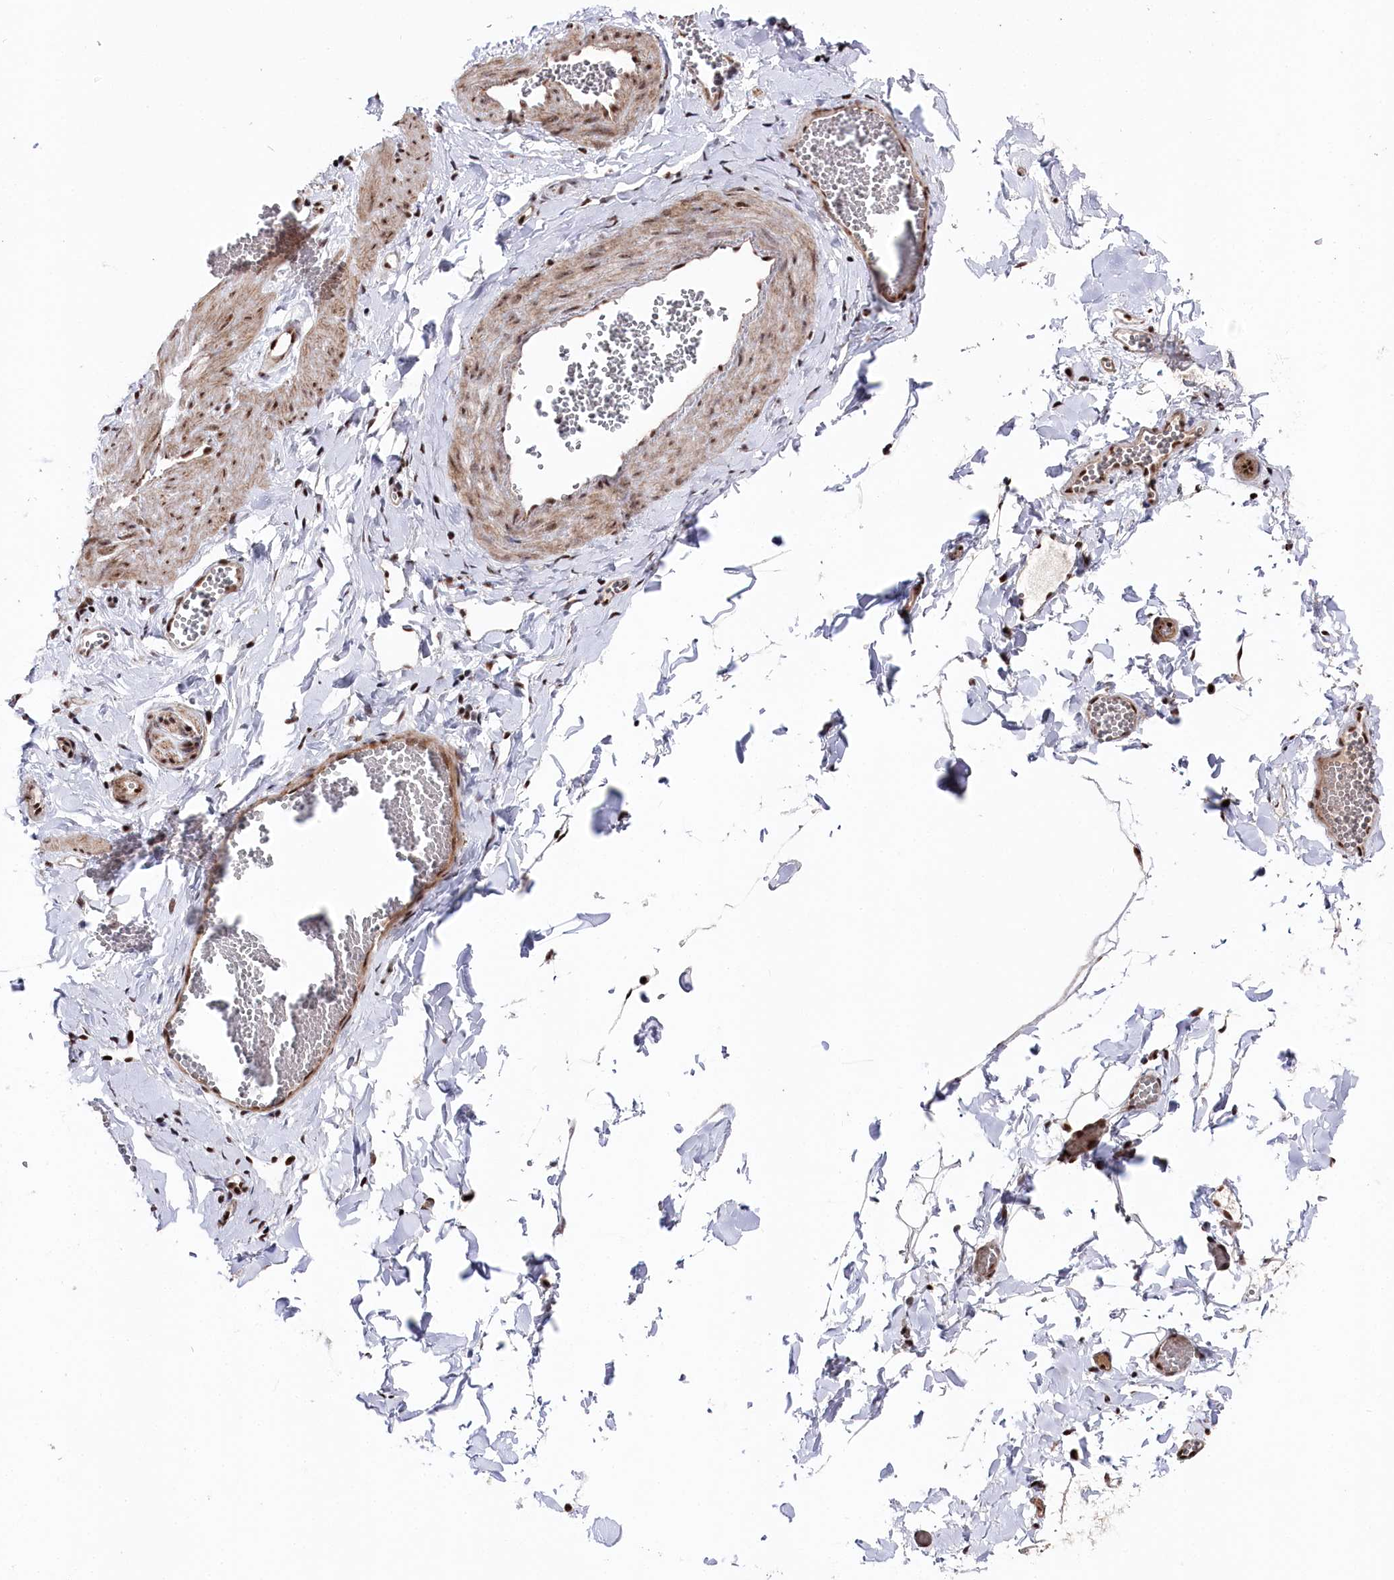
{"staining": {"intensity": "strong", "quantity": ">75%", "location": "nuclear"}, "tissue": "adipose tissue", "cell_type": "Adipocytes", "image_type": "normal", "snomed": [{"axis": "morphology", "description": "Normal tissue, NOS"}, {"axis": "topography", "description": "Gallbladder"}, {"axis": "topography", "description": "Peripheral nerve tissue"}], "caption": "High-power microscopy captured an immunohistochemistry photomicrograph of normal adipose tissue, revealing strong nuclear staining in about >75% of adipocytes.", "gene": "POLR2H", "patient": {"sex": "male", "age": 38}}